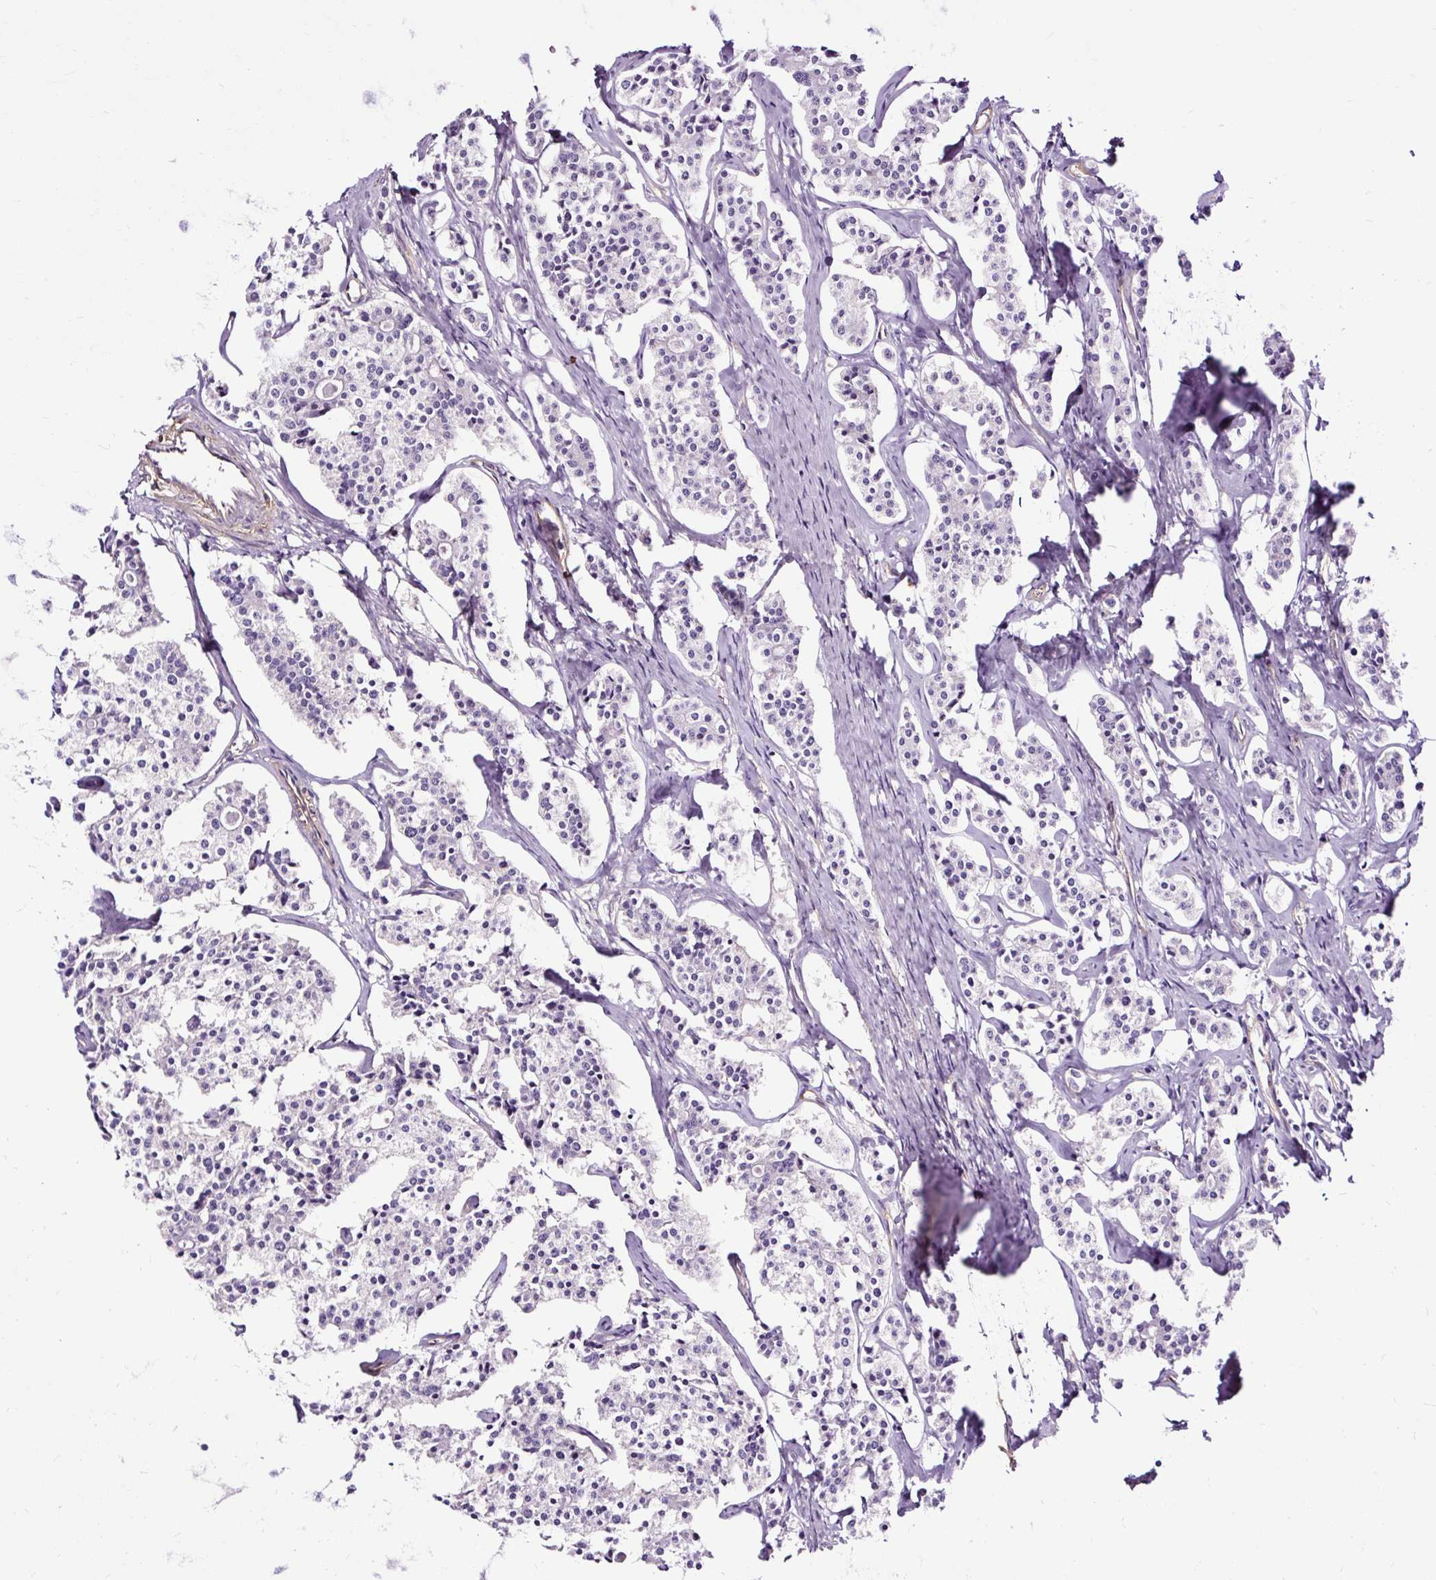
{"staining": {"intensity": "negative", "quantity": "none", "location": "none"}, "tissue": "carcinoid", "cell_type": "Tumor cells", "image_type": "cancer", "snomed": [{"axis": "morphology", "description": "Carcinoid, malignant, NOS"}, {"axis": "topography", "description": "Small intestine"}], "caption": "High magnification brightfield microscopy of carcinoid stained with DAB (3,3'-diaminobenzidine) (brown) and counterstained with hematoxylin (blue): tumor cells show no significant expression.", "gene": "SLC7A8", "patient": {"sex": "male", "age": 63}}